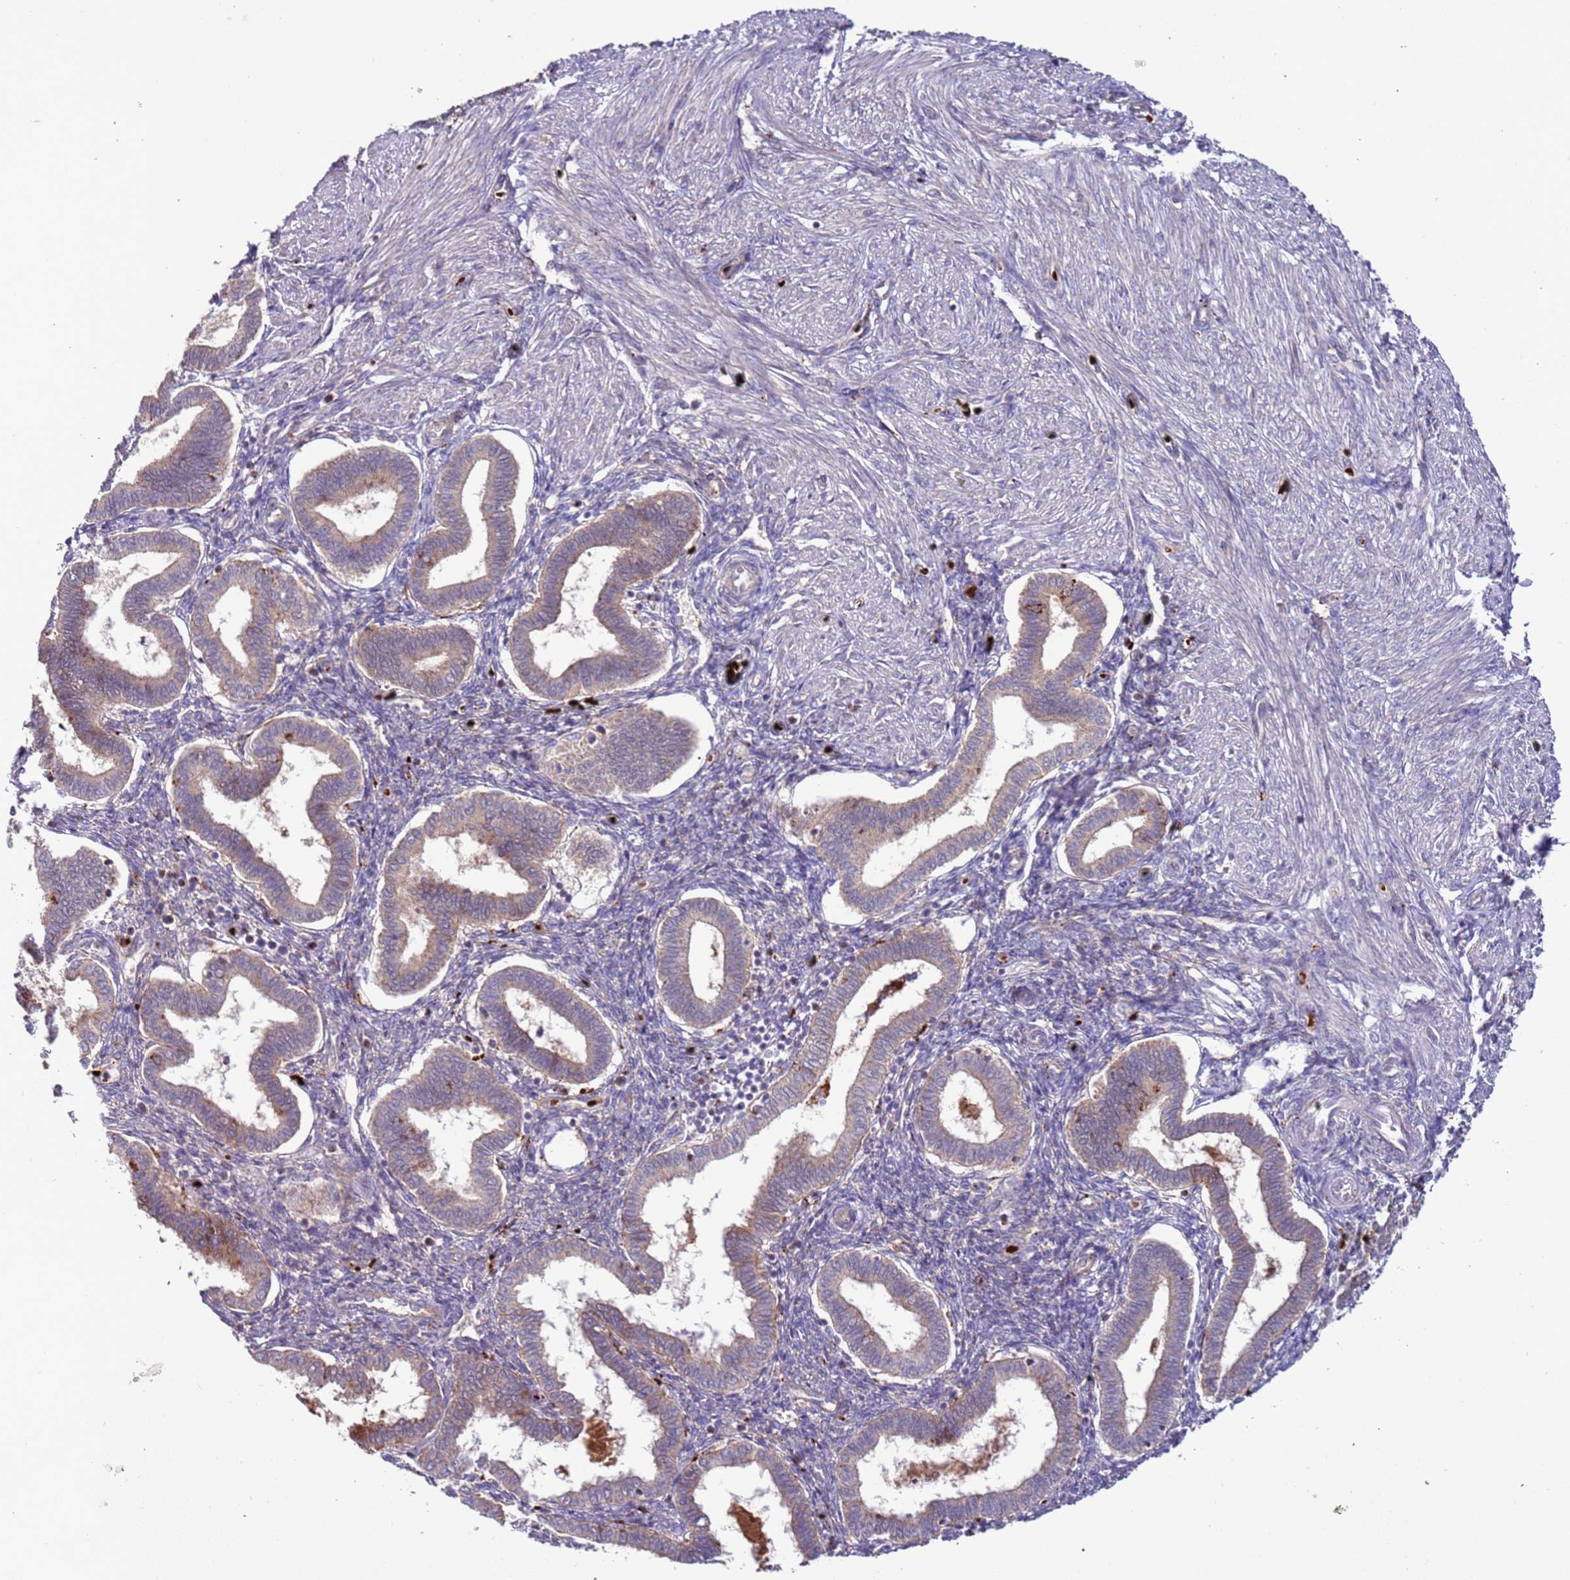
{"staining": {"intensity": "negative", "quantity": "none", "location": "none"}, "tissue": "endometrium", "cell_type": "Cells in endometrial stroma", "image_type": "normal", "snomed": [{"axis": "morphology", "description": "Normal tissue, NOS"}, {"axis": "topography", "description": "Endometrium"}], "caption": "DAB (3,3'-diaminobenzidine) immunohistochemical staining of unremarkable endometrium exhibits no significant positivity in cells in endometrial stroma.", "gene": "VPS36", "patient": {"sex": "female", "age": 24}}